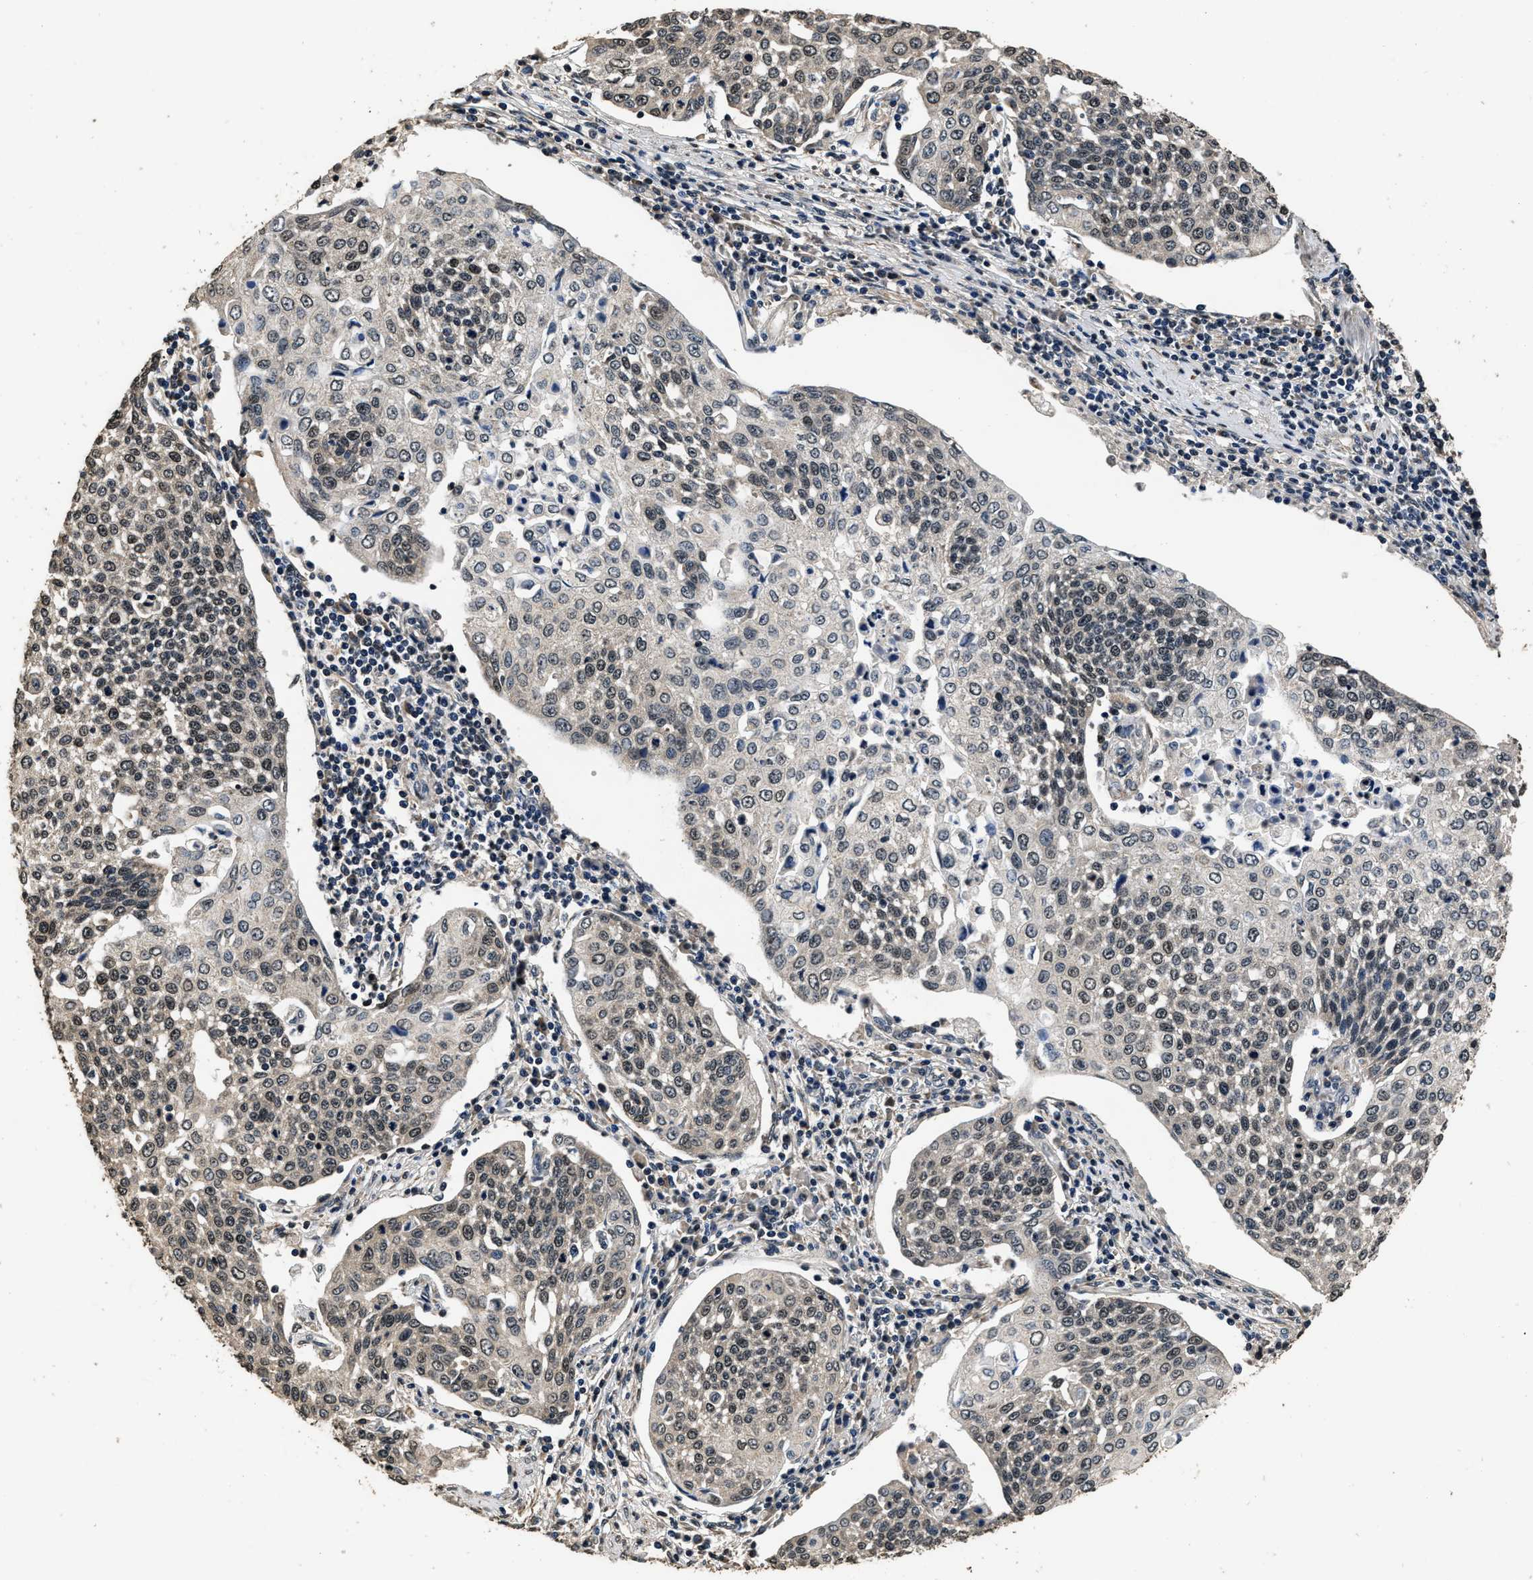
{"staining": {"intensity": "weak", "quantity": ">75%", "location": "nuclear"}, "tissue": "cervical cancer", "cell_type": "Tumor cells", "image_type": "cancer", "snomed": [{"axis": "morphology", "description": "Squamous cell carcinoma, NOS"}, {"axis": "topography", "description": "Cervix"}], "caption": "Cervical squamous cell carcinoma stained with immunohistochemistry (IHC) displays weak nuclear staining in approximately >75% of tumor cells.", "gene": "CSTF1", "patient": {"sex": "female", "age": 34}}